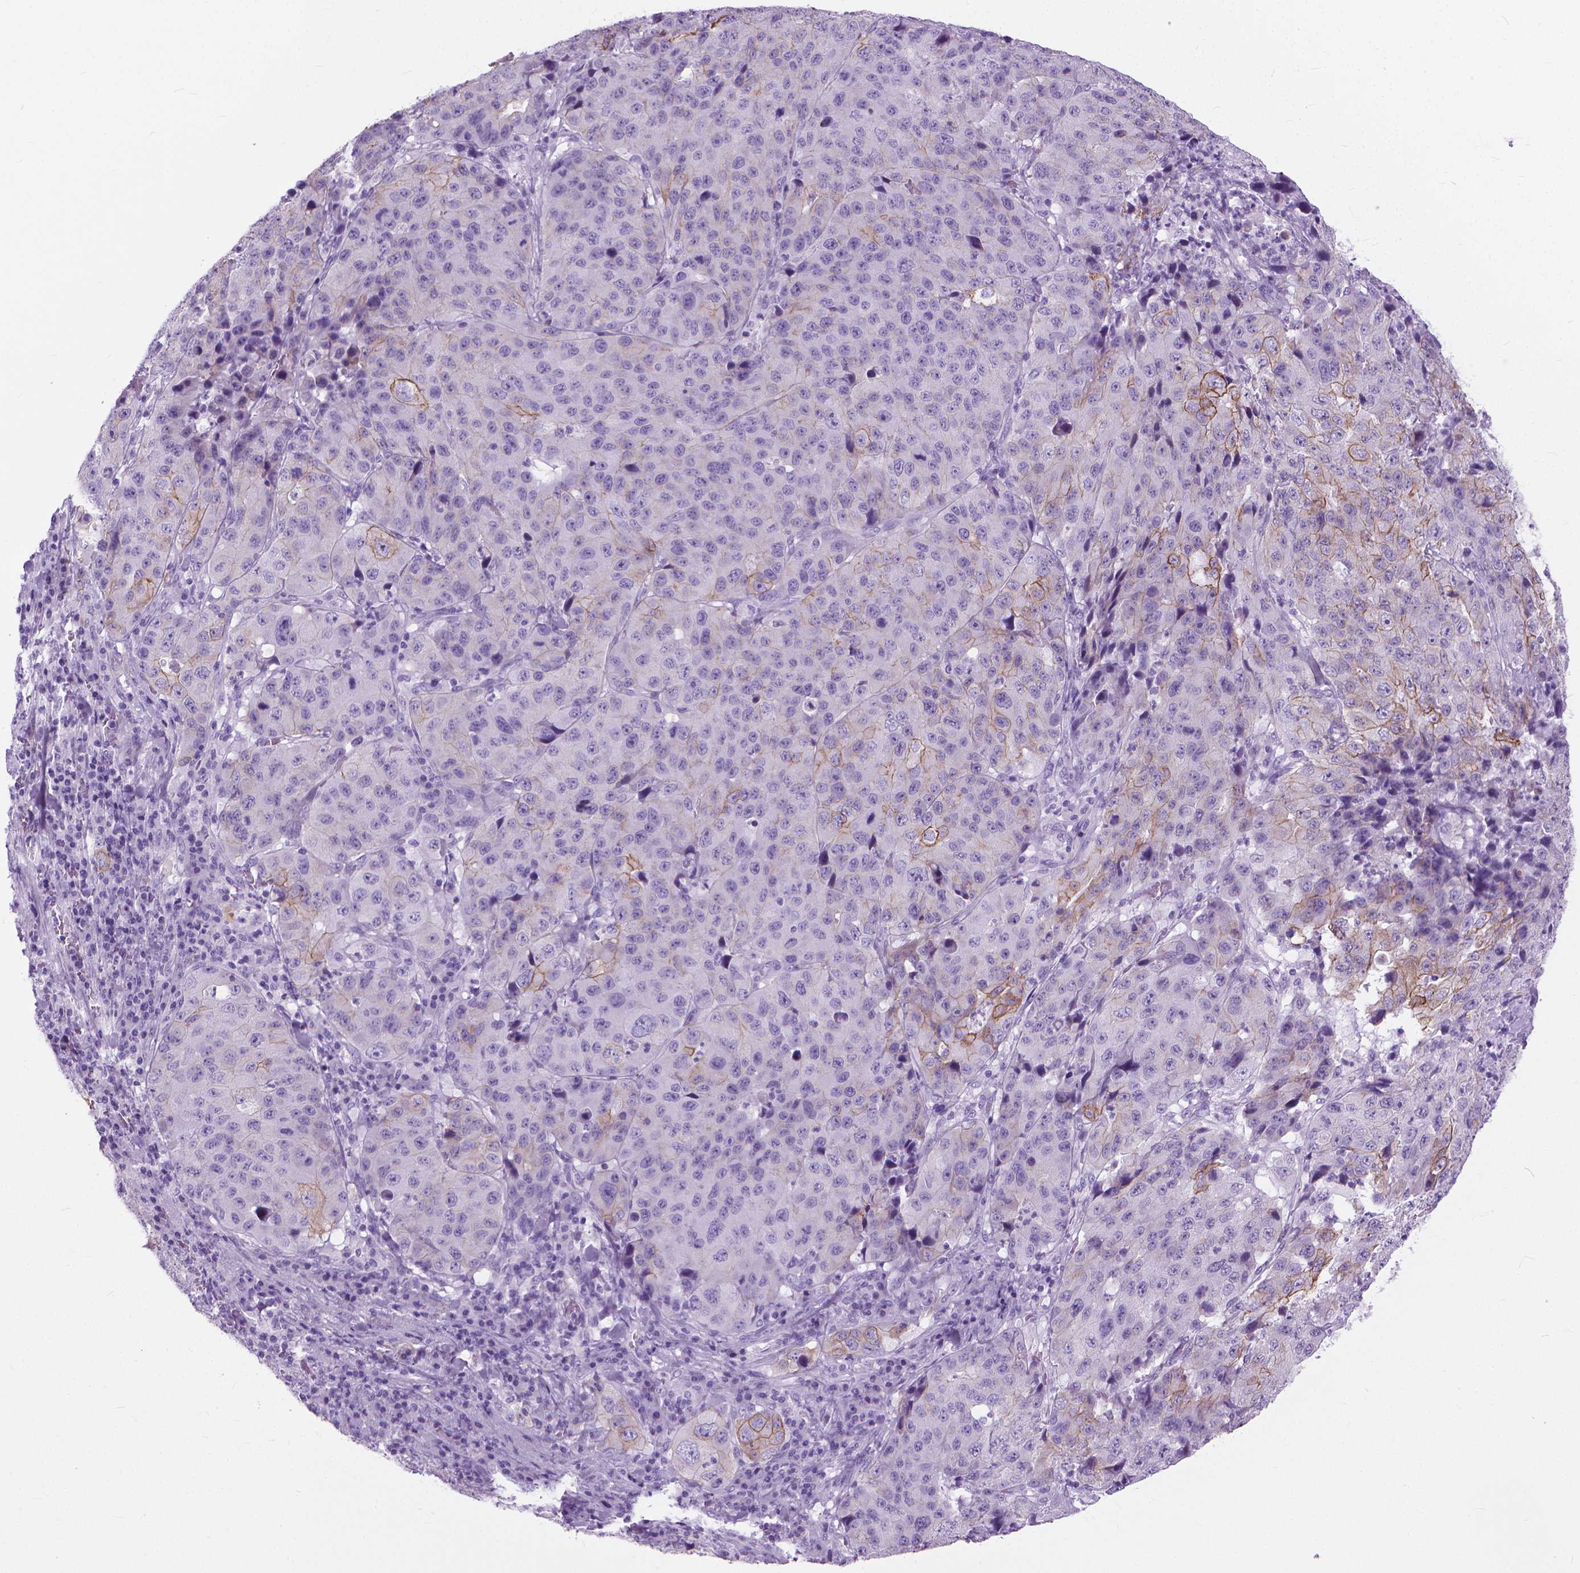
{"staining": {"intensity": "moderate", "quantity": "<25%", "location": "cytoplasmic/membranous"}, "tissue": "stomach cancer", "cell_type": "Tumor cells", "image_type": "cancer", "snomed": [{"axis": "morphology", "description": "Adenocarcinoma, NOS"}, {"axis": "topography", "description": "Stomach"}], "caption": "Human adenocarcinoma (stomach) stained for a protein (brown) shows moderate cytoplasmic/membranous positive staining in about <25% of tumor cells.", "gene": "HTR2B", "patient": {"sex": "male", "age": 71}}